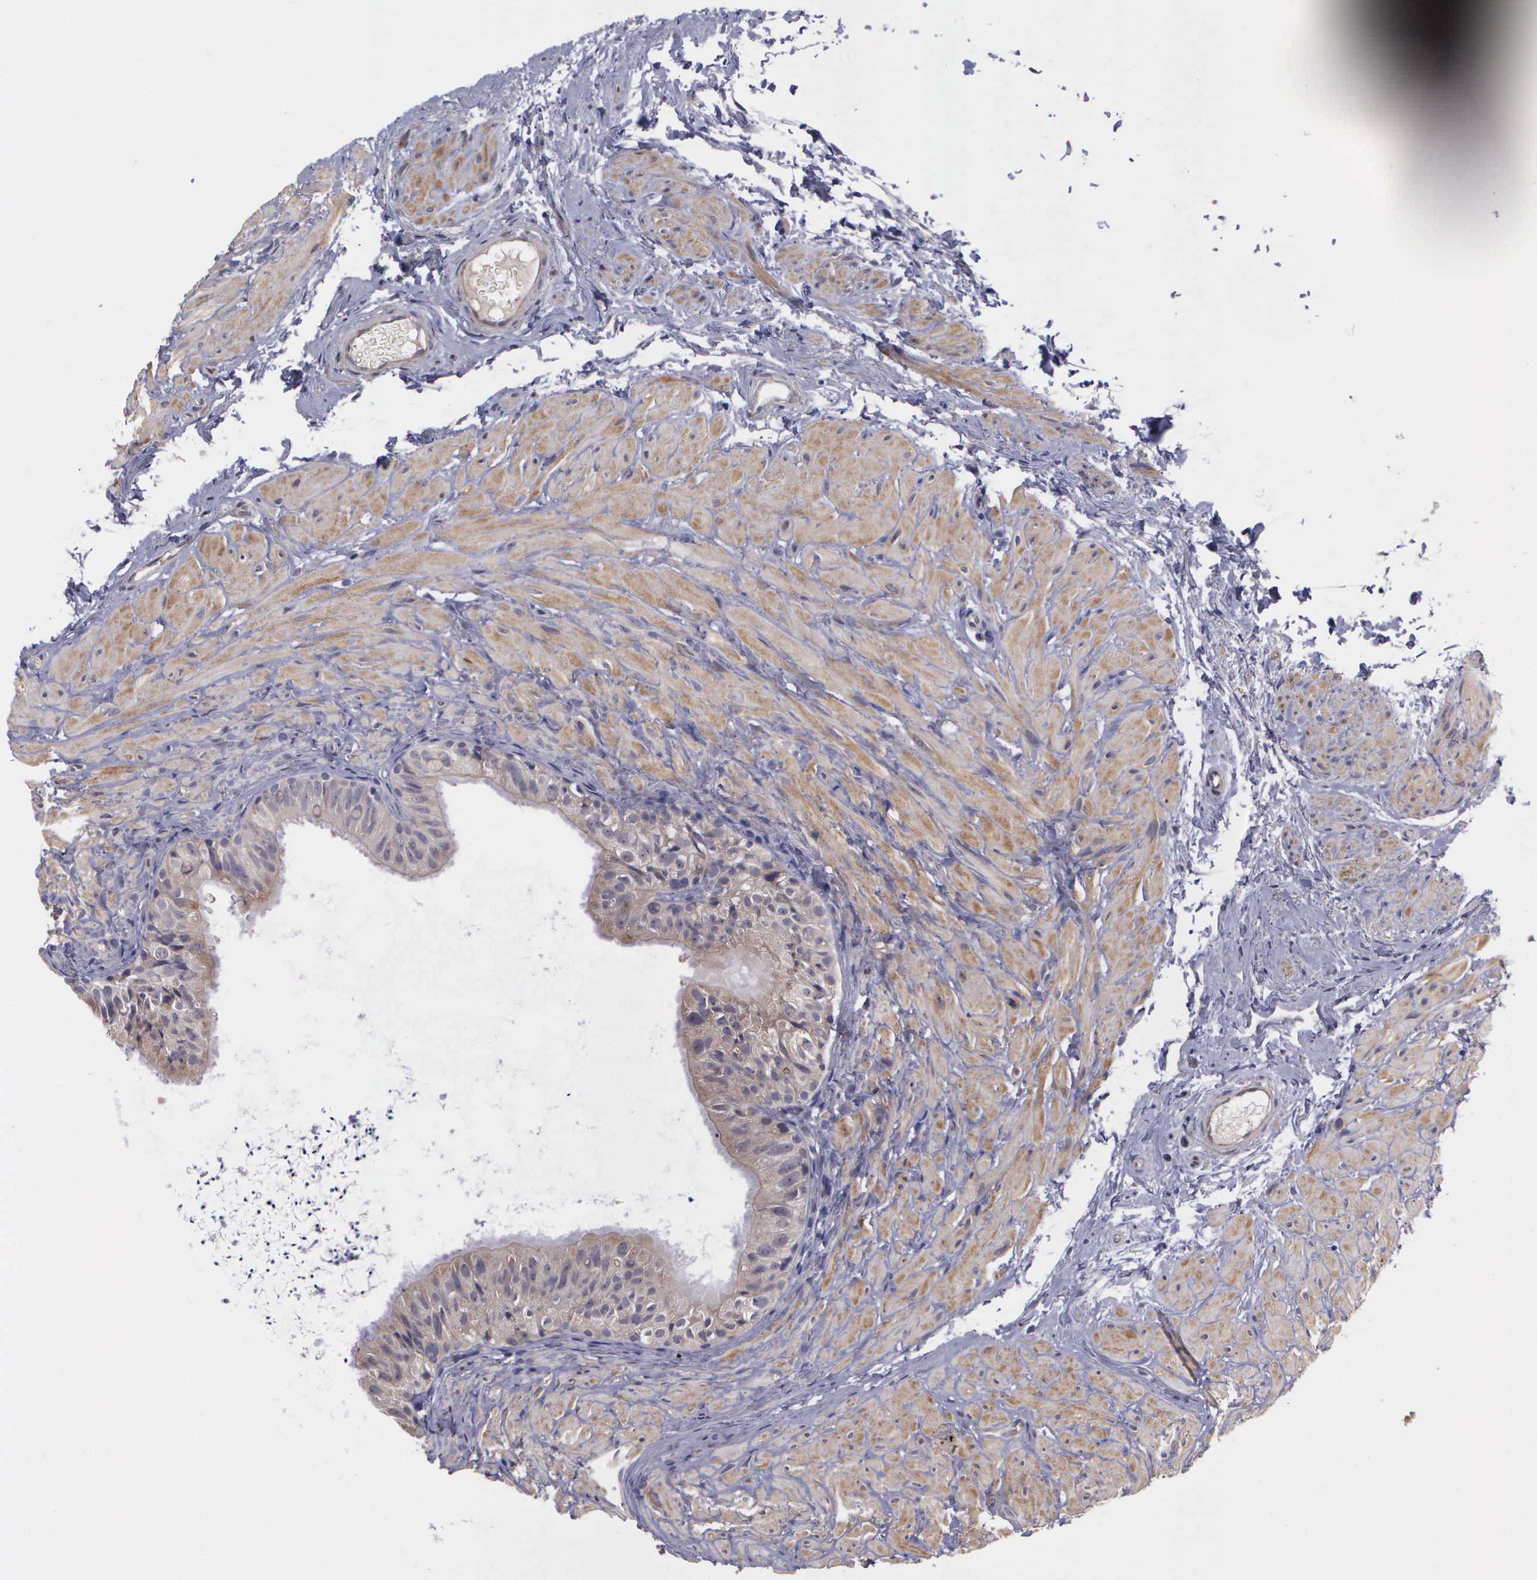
{"staining": {"intensity": "weak", "quantity": "25%-75%", "location": "cytoplasmic/membranous"}, "tissue": "epididymis", "cell_type": "Glandular cells", "image_type": "normal", "snomed": [{"axis": "morphology", "description": "Normal tissue, NOS"}, {"axis": "topography", "description": "Epididymis"}], "caption": "Immunohistochemical staining of benign epididymis demonstrates 25%-75% levels of weak cytoplasmic/membranous protein positivity in approximately 25%-75% of glandular cells. (IHC, brightfield microscopy, high magnification).", "gene": "RTL10", "patient": {"sex": "male", "age": 77}}